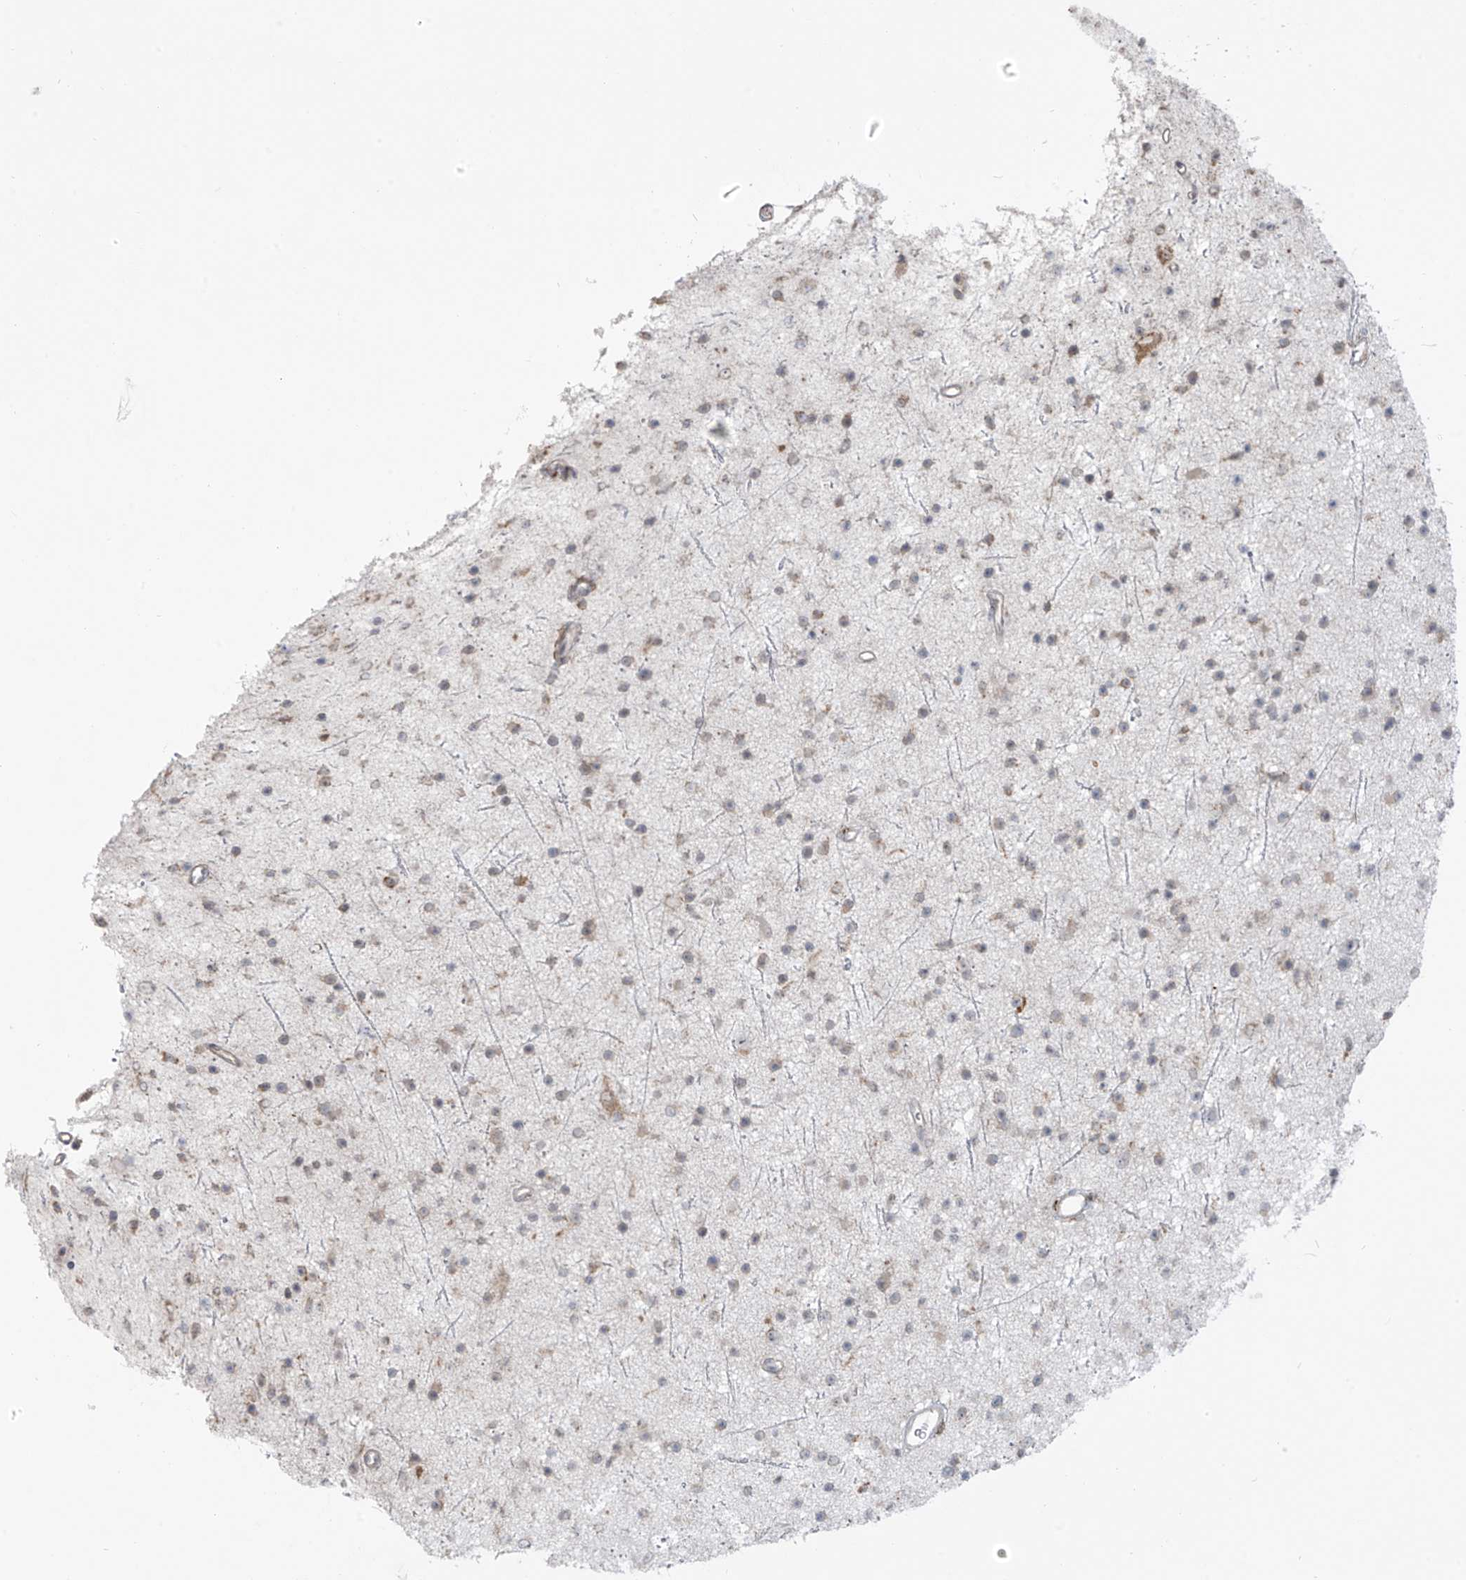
{"staining": {"intensity": "weak", "quantity": "<25%", "location": "cytoplasmic/membranous"}, "tissue": "glioma", "cell_type": "Tumor cells", "image_type": "cancer", "snomed": [{"axis": "morphology", "description": "Glioma, malignant, Low grade"}, {"axis": "topography", "description": "Cerebral cortex"}], "caption": "An IHC photomicrograph of malignant glioma (low-grade) is shown. There is no staining in tumor cells of malignant glioma (low-grade).", "gene": "KATNIP", "patient": {"sex": "female", "age": 39}}